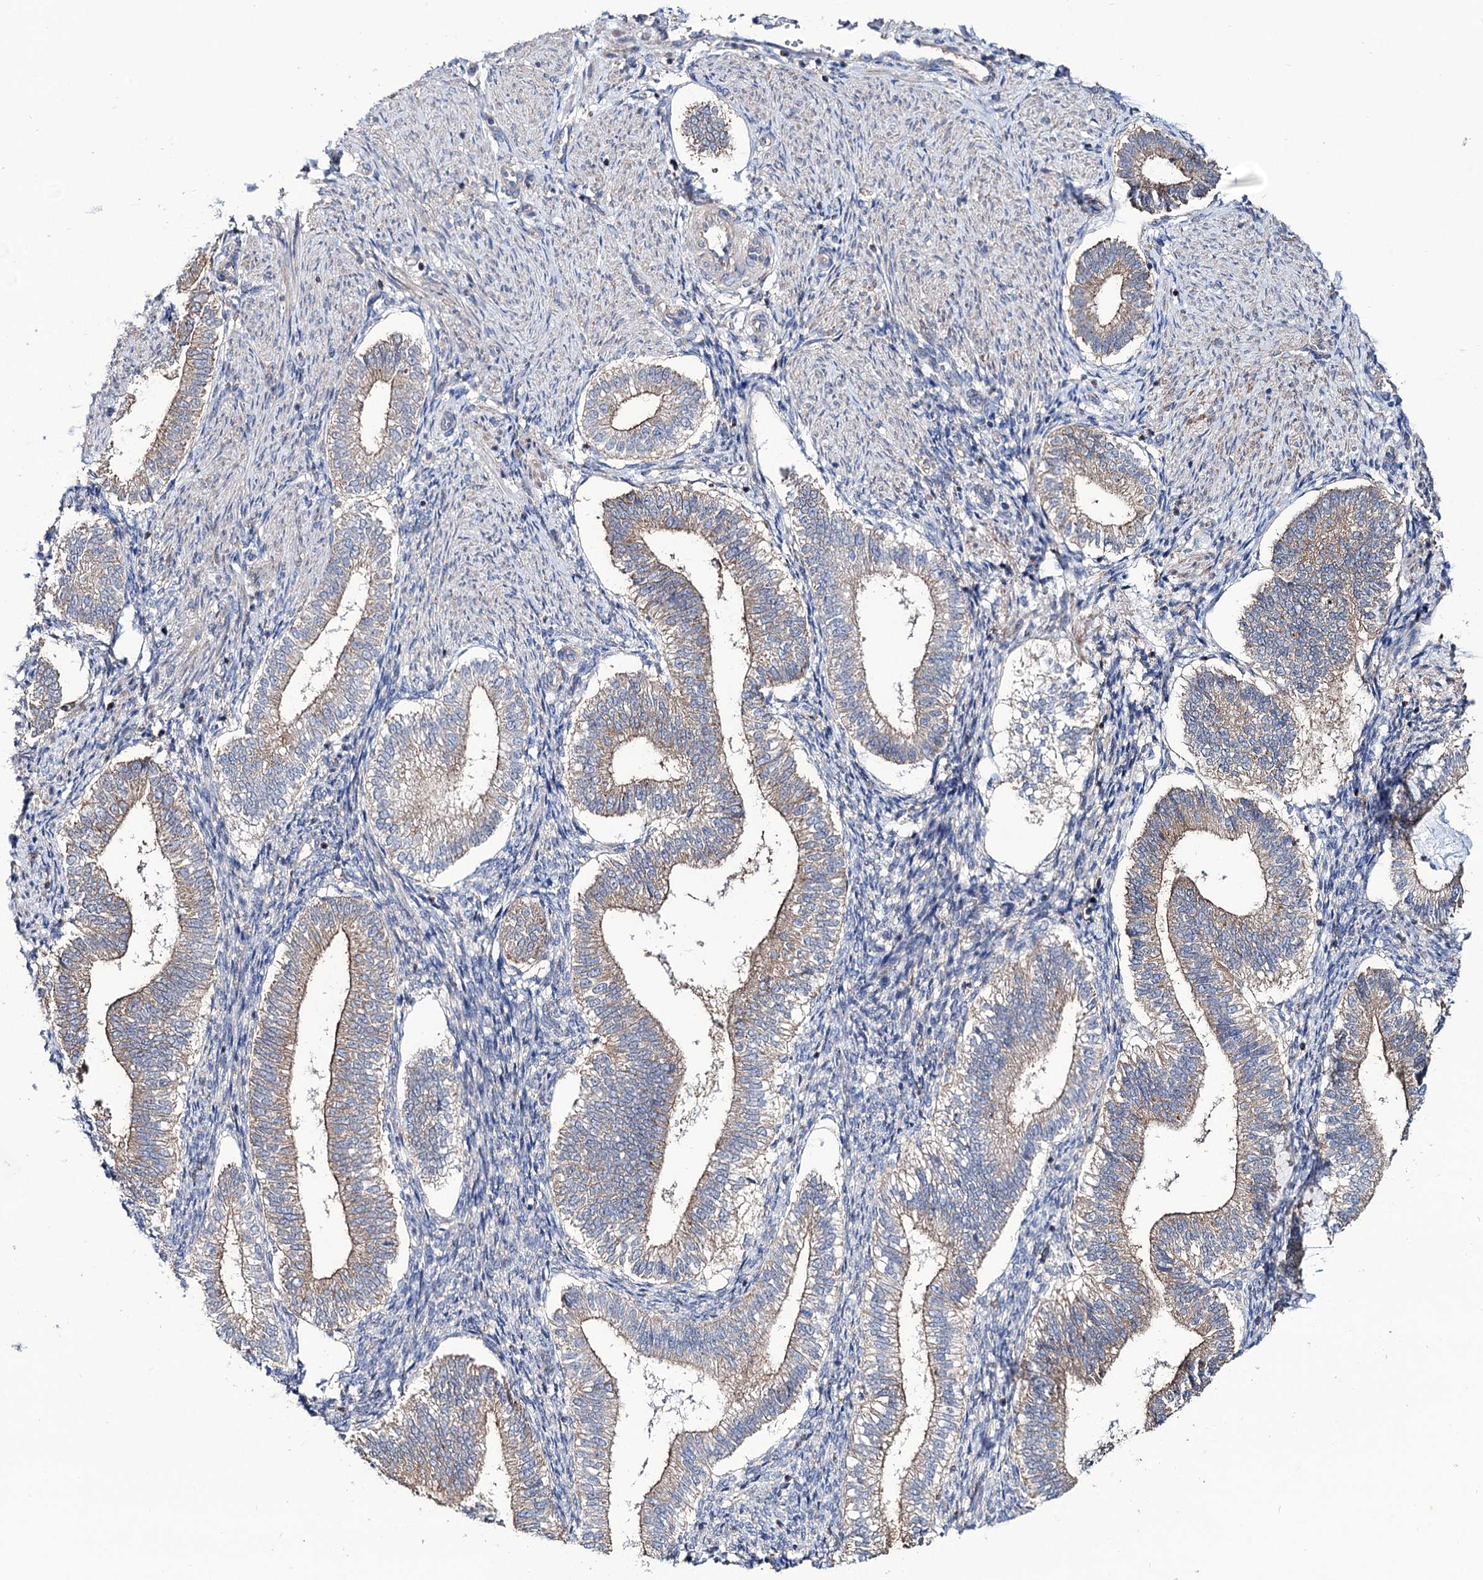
{"staining": {"intensity": "moderate", "quantity": "<25%", "location": "cytoplasmic/membranous"}, "tissue": "endometrium", "cell_type": "Cells in endometrial stroma", "image_type": "normal", "snomed": [{"axis": "morphology", "description": "Normal tissue, NOS"}, {"axis": "topography", "description": "Endometrium"}], "caption": "Immunohistochemistry (IHC) of unremarkable human endometrium exhibits low levels of moderate cytoplasmic/membranous positivity in about <25% of cells in endometrial stroma.", "gene": "SEC24A", "patient": {"sex": "female", "age": 25}}